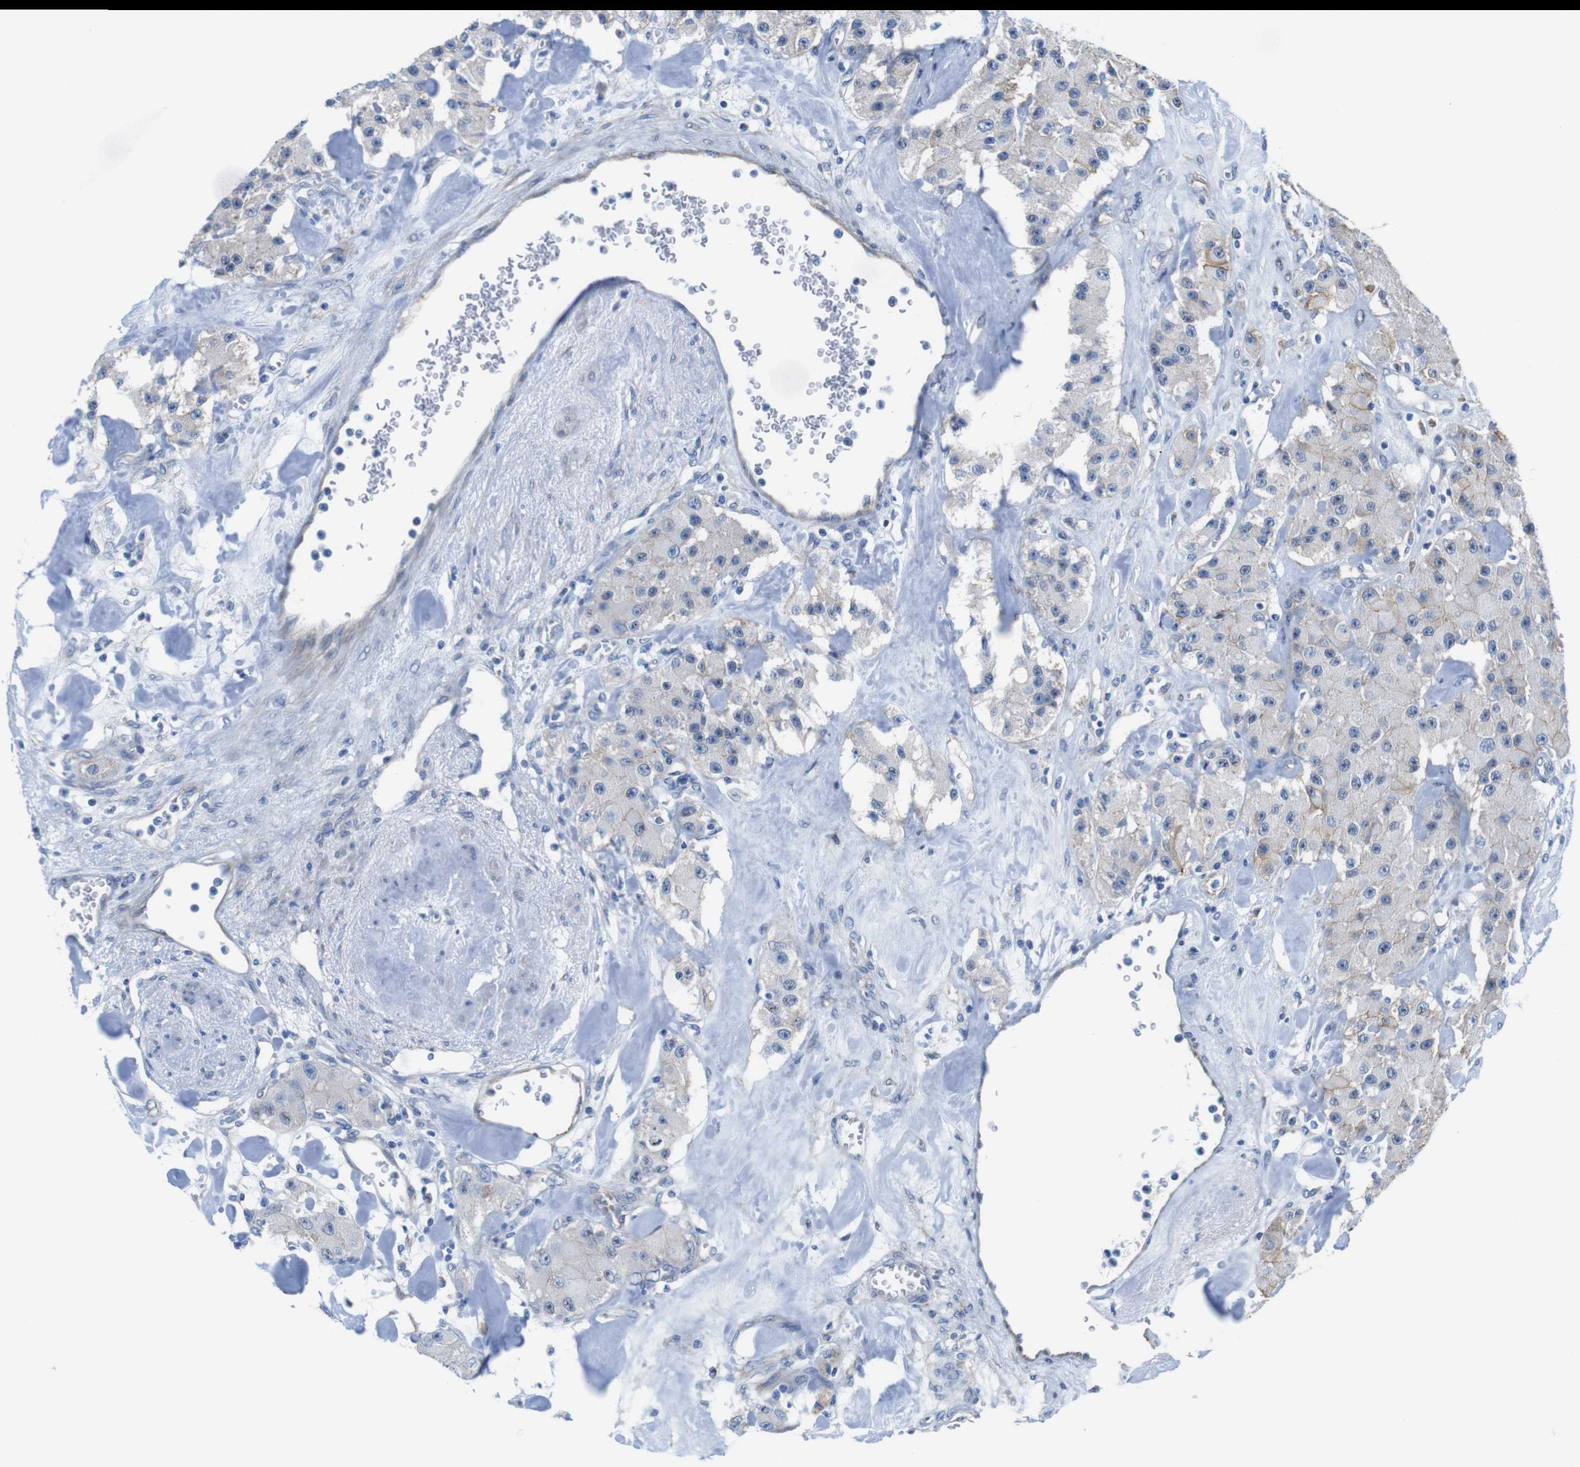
{"staining": {"intensity": "weak", "quantity": "<25%", "location": "cytoplasmic/membranous"}, "tissue": "carcinoid", "cell_type": "Tumor cells", "image_type": "cancer", "snomed": [{"axis": "morphology", "description": "Carcinoid, malignant, NOS"}, {"axis": "topography", "description": "Pancreas"}], "caption": "Immunohistochemical staining of human carcinoid exhibits no significant positivity in tumor cells.", "gene": "CDH8", "patient": {"sex": "male", "age": 41}}